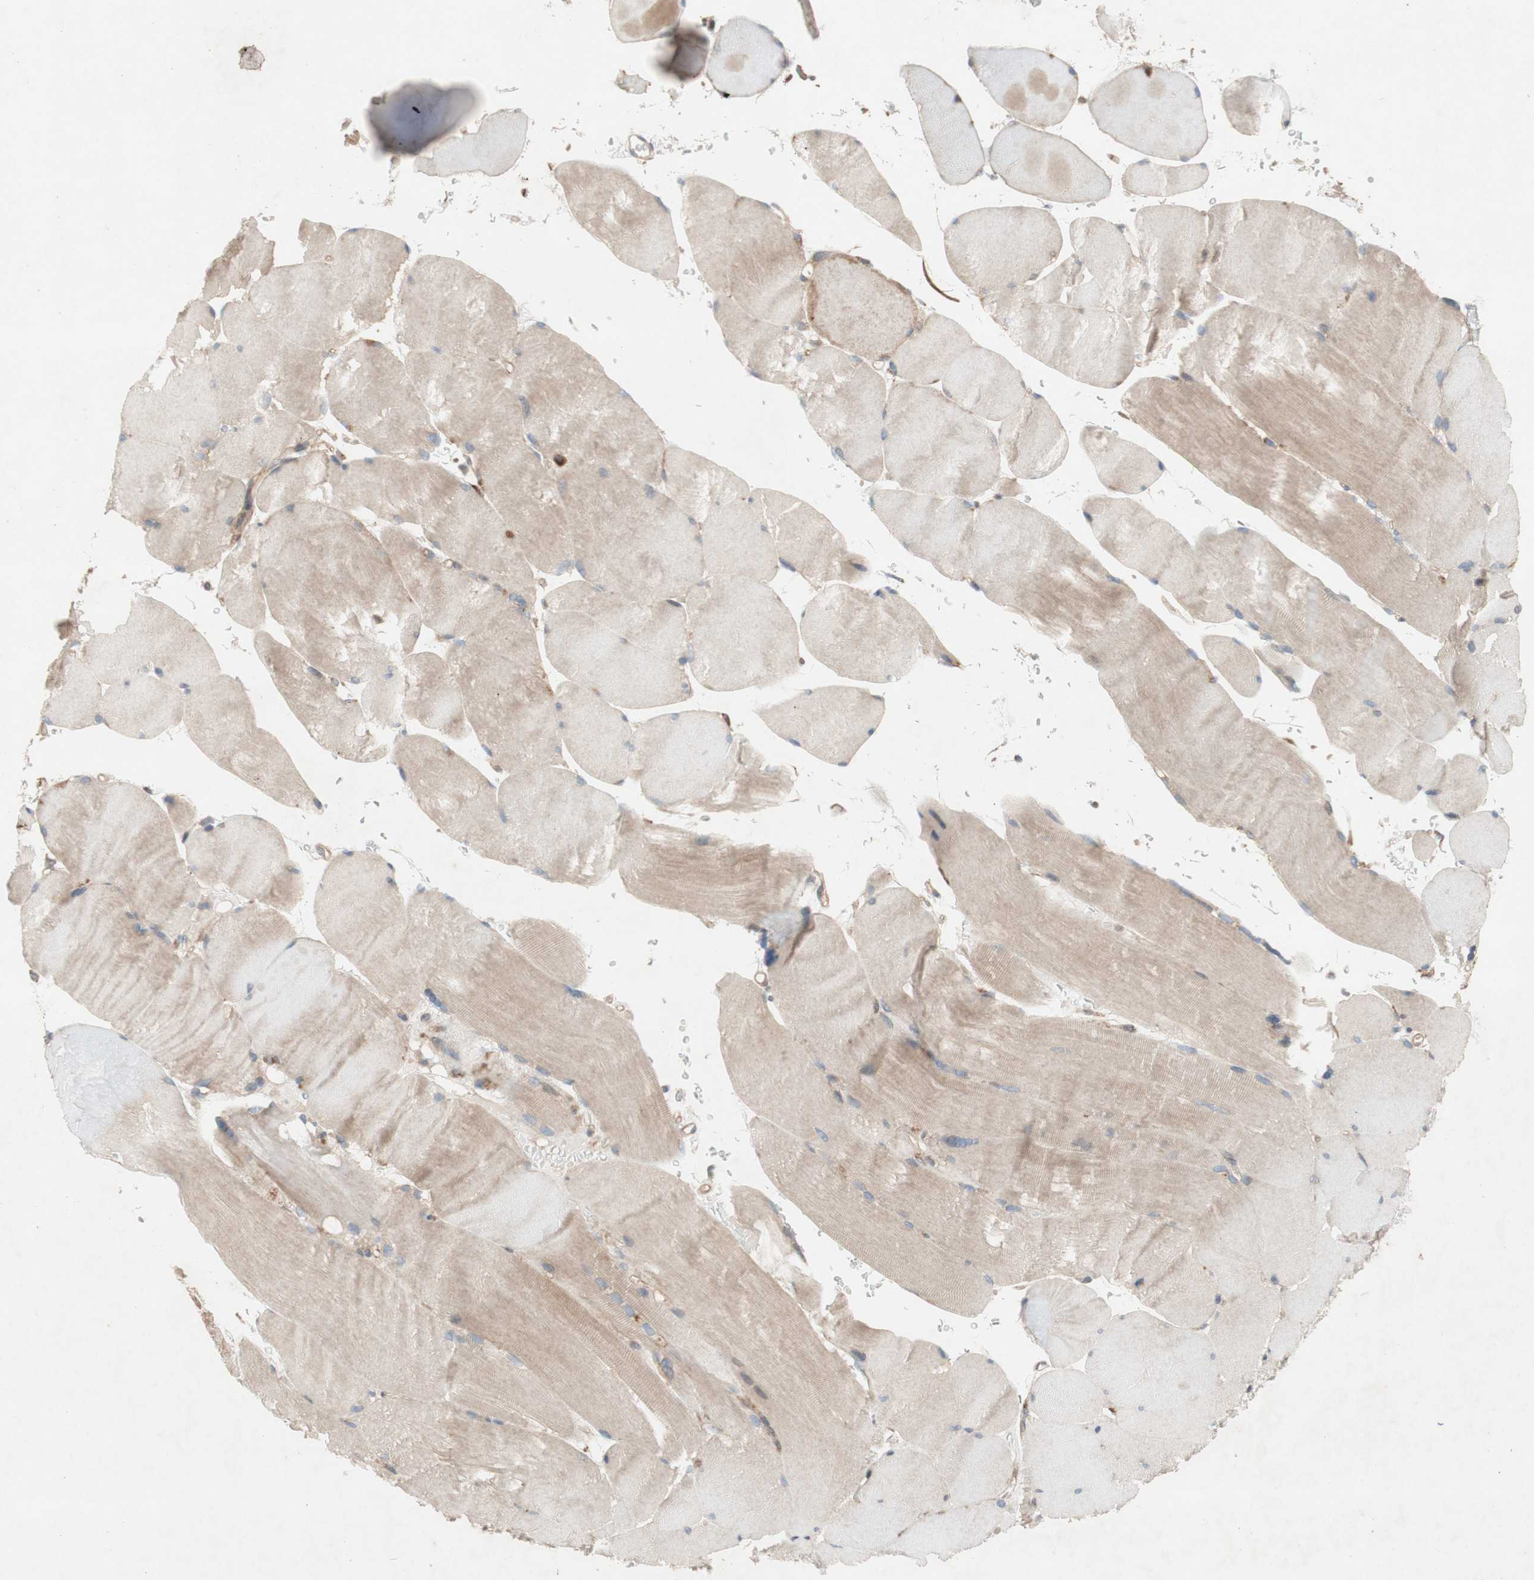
{"staining": {"intensity": "weak", "quantity": "25%-75%", "location": "cytoplasmic/membranous"}, "tissue": "skeletal muscle", "cell_type": "Myocytes", "image_type": "normal", "snomed": [{"axis": "morphology", "description": "Normal tissue, NOS"}, {"axis": "topography", "description": "Skin"}, {"axis": "topography", "description": "Skeletal muscle"}], "caption": "A low amount of weak cytoplasmic/membranous positivity is appreciated in approximately 25%-75% of myocytes in normal skeletal muscle.", "gene": "SOCS2", "patient": {"sex": "male", "age": 83}}